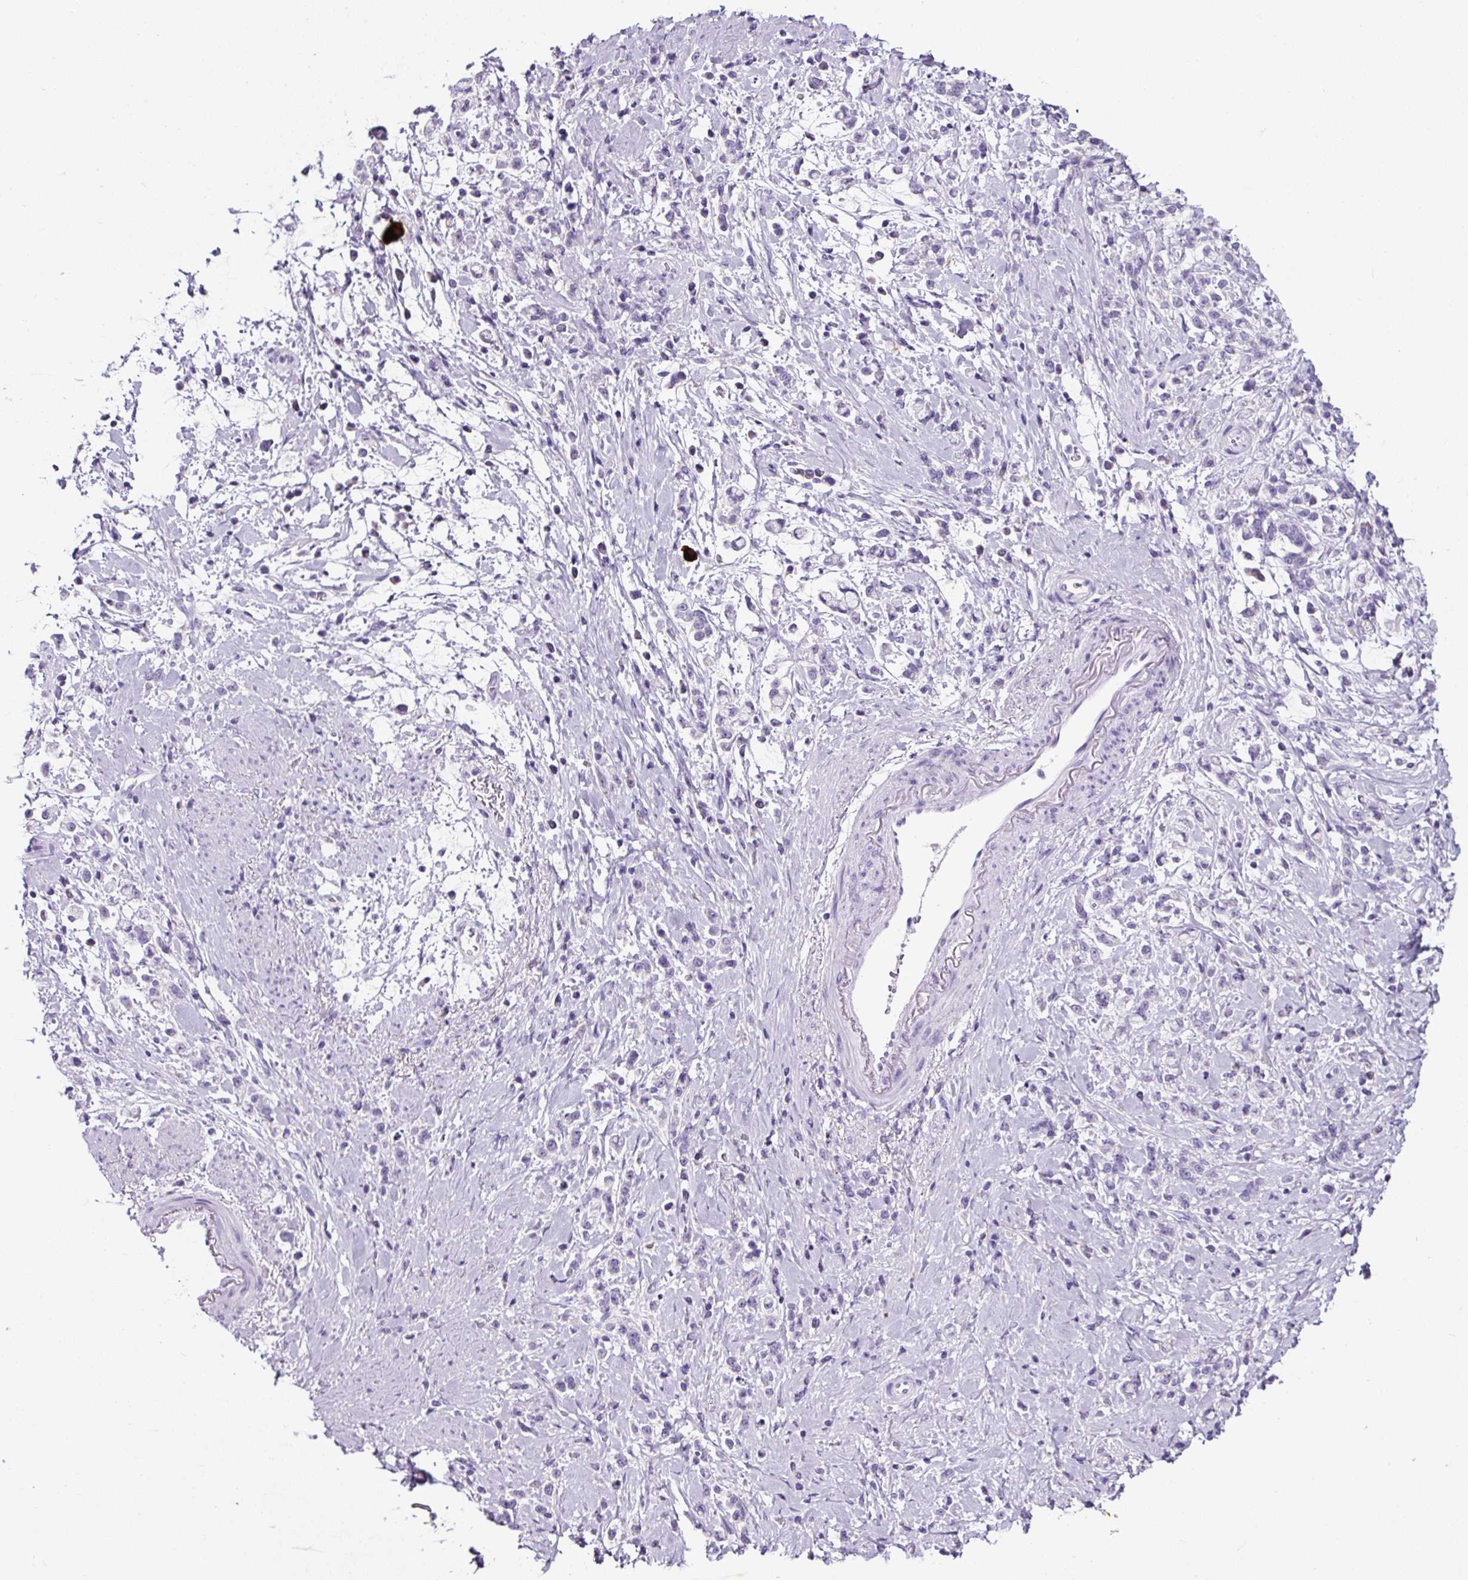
{"staining": {"intensity": "negative", "quantity": "none", "location": "none"}, "tissue": "stomach cancer", "cell_type": "Tumor cells", "image_type": "cancer", "snomed": [{"axis": "morphology", "description": "Adenocarcinoma, NOS"}, {"axis": "topography", "description": "Stomach"}], "caption": "DAB immunohistochemical staining of human stomach cancer (adenocarcinoma) exhibits no significant staining in tumor cells.", "gene": "SP8", "patient": {"sex": "female", "age": 60}}